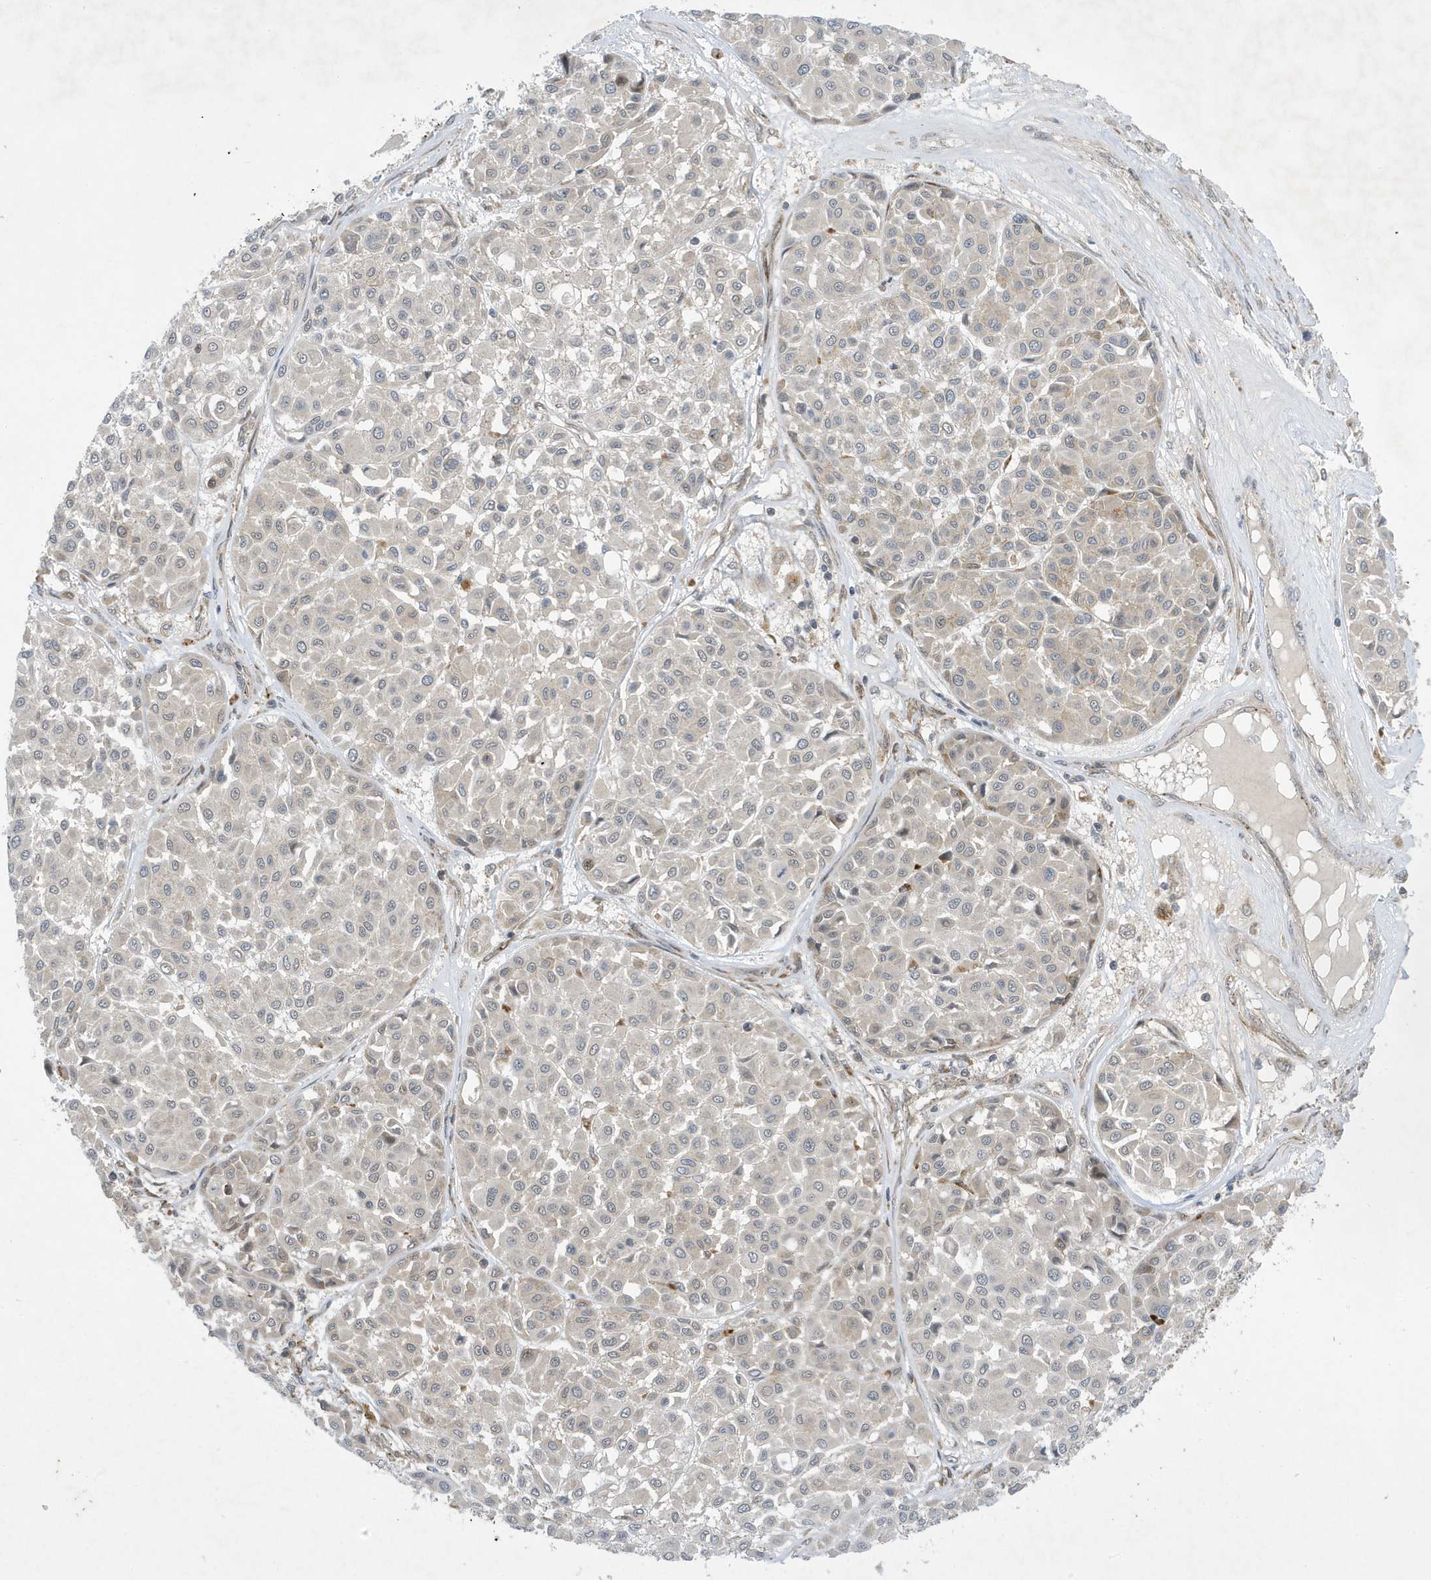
{"staining": {"intensity": "negative", "quantity": "none", "location": "none"}, "tissue": "melanoma", "cell_type": "Tumor cells", "image_type": "cancer", "snomed": [{"axis": "morphology", "description": "Malignant melanoma, Metastatic site"}, {"axis": "topography", "description": "Soft tissue"}], "caption": "Melanoma was stained to show a protein in brown. There is no significant positivity in tumor cells. (Stains: DAB immunohistochemistry with hematoxylin counter stain, Microscopy: brightfield microscopy at high magnification).", "gene": "NCOA7", "patient": {"sex": "male", "age": 41}}